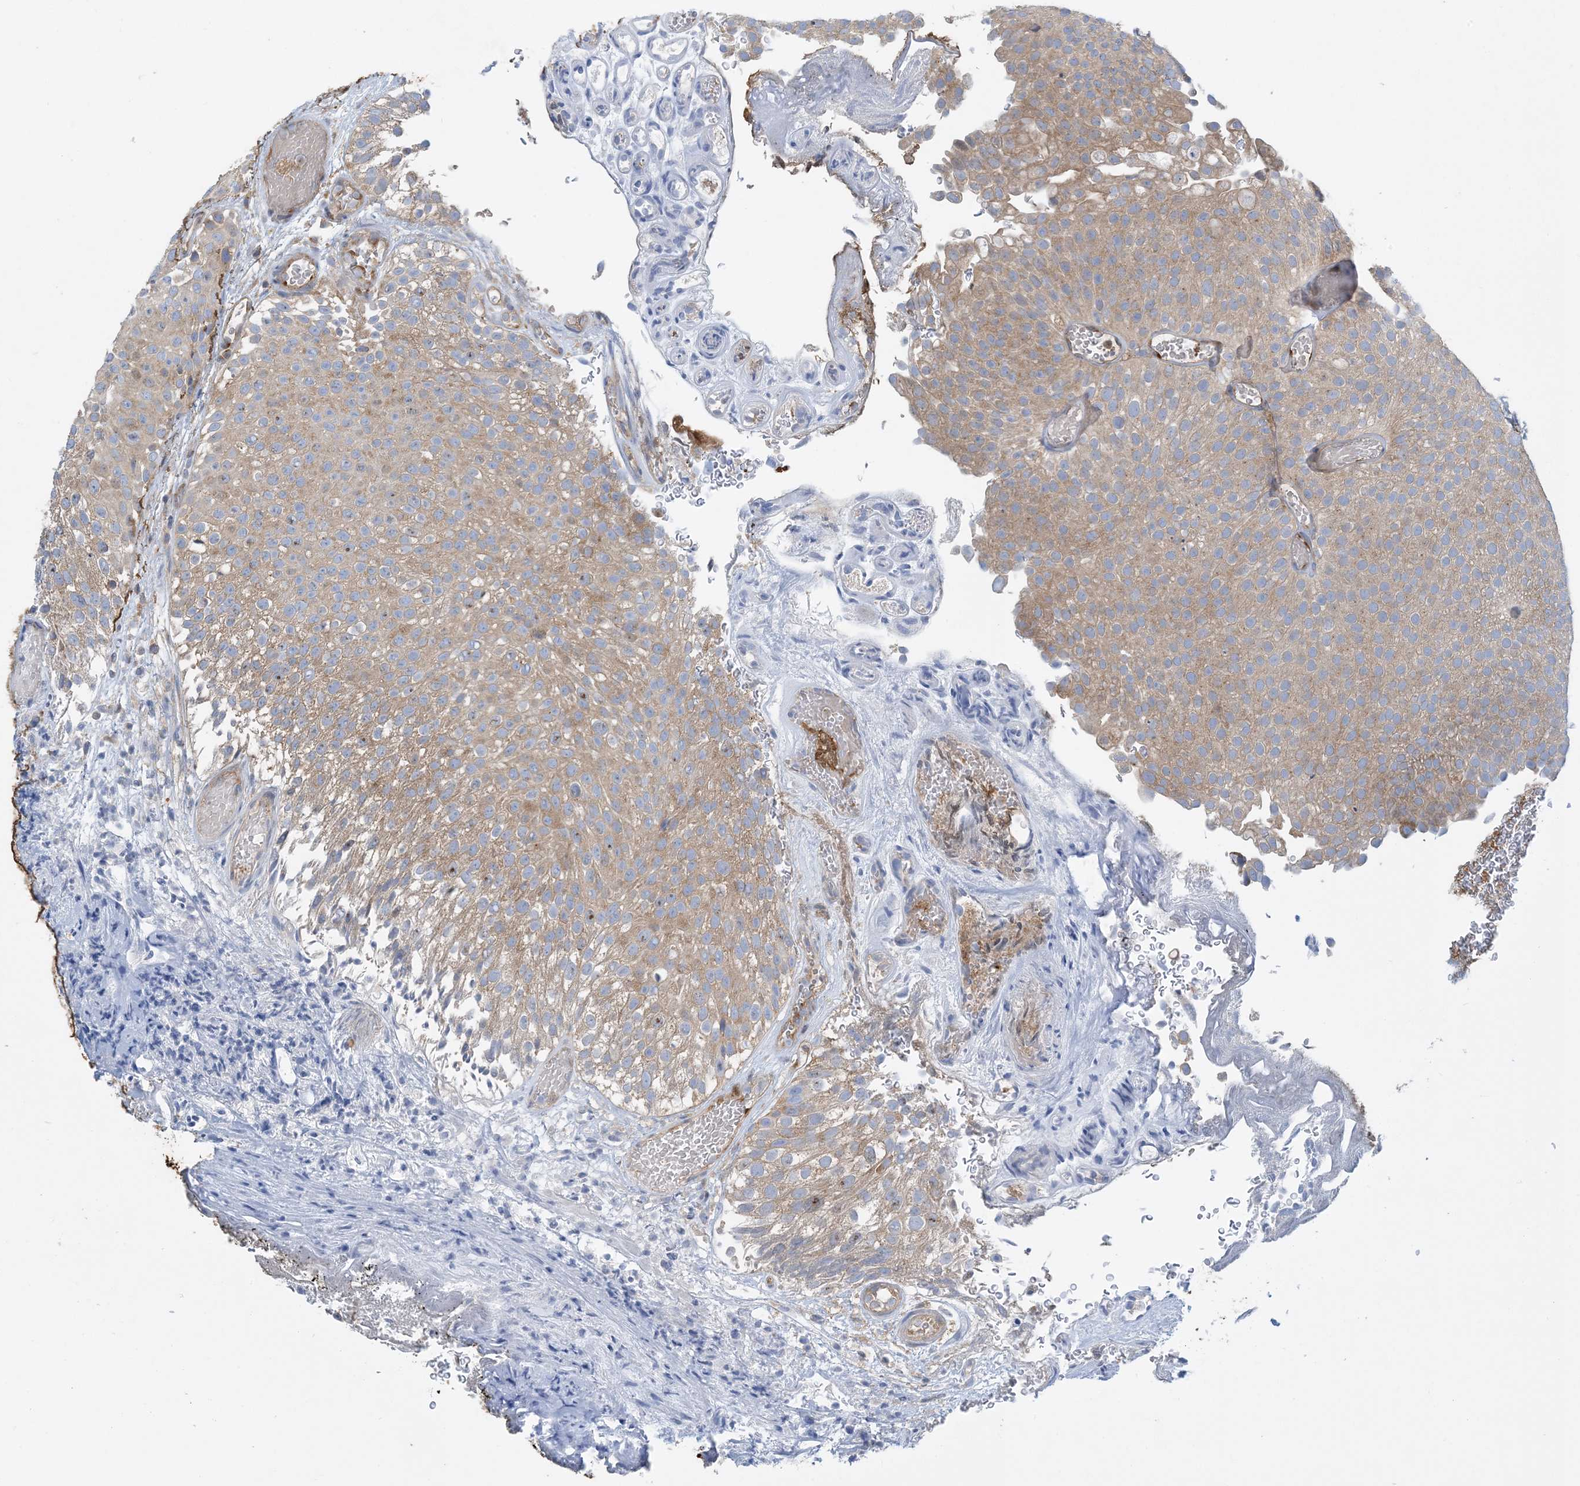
{"staining": {"intensity": "moderate", "quantity": ">75%", "location": "cytoplasmic/membranous"}, "tissue": "urothelial cancer", "cell_type": "Tumor cells", "image_type": "cancer", "snomed": [{"axis": "morphology", "description": "Urothelial carcinoma, Low grade"}, {"axis": "topography", "description": "Urinary bladder"}], "caption": "Immunohistochemistry staining of urothelial cancer, which displays medium levels of moderate cytoplasmic/membranous positivity in about >75% of tumor cells indicating moderate cytoplasmic/membranous protein staining. The staining was performed using DAB (brown) for protein detection and nuclei were counterstained in hematoxylin (blue).", "gene": "SIDT1", "patient": {"sex": "male", "age": 78}}